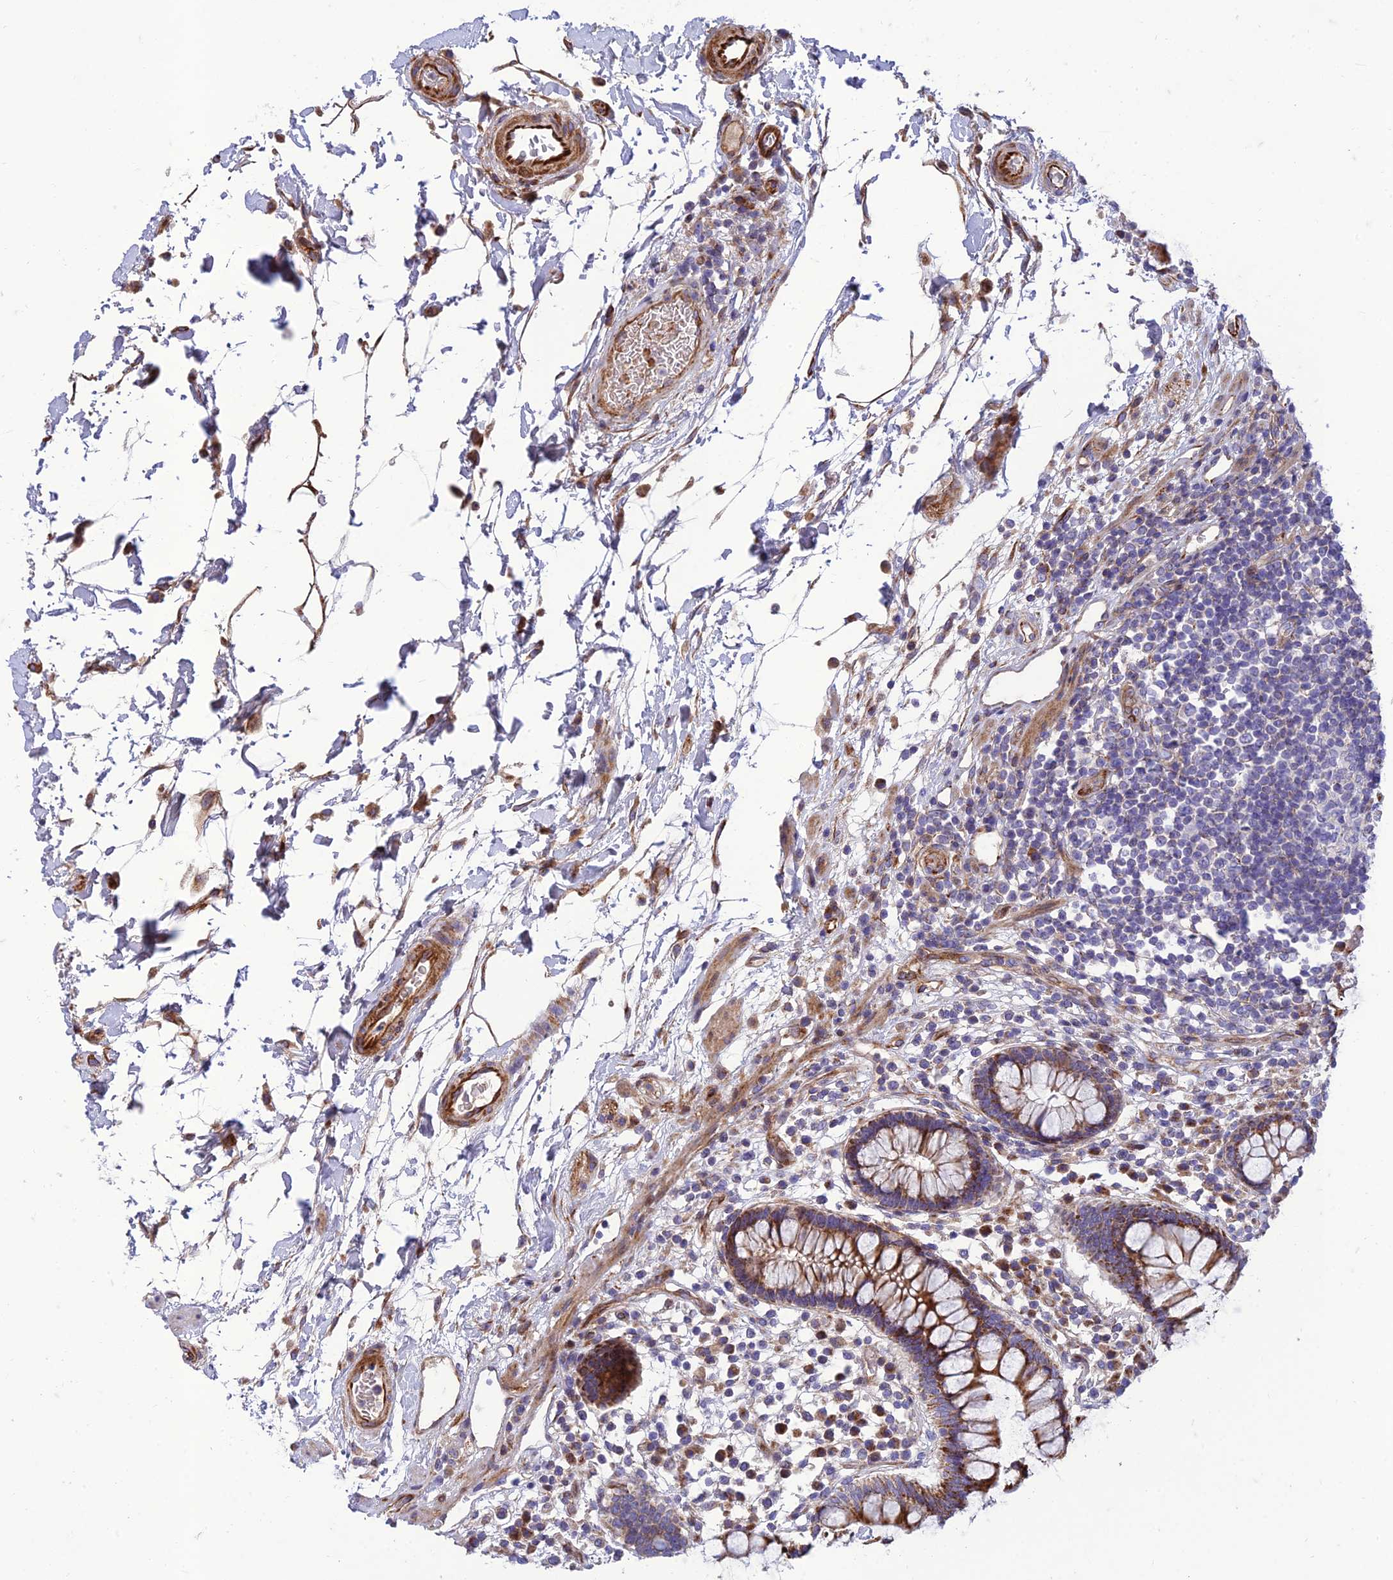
{"staining": {"intensity": "moderate", "quantity": ">75%", "location": "cytoplasmic/membranous"}, "tissue": "colon", "cell_type": "Endothelial cells", "image_type": "normal", "snomed": [{"axis": "morphology", "description": "Normal tissue, NOS"}, {"axis": "topography", "description": "Colon"}], "caption": "Brown immunohistochemical staining in unremarkable colon displays moderate cytoplasmic/membranous positivity in approximately >75% of endothelial cells.", "gene": "SEL1L3", "patient": {"sex": "female", "age": 79}}